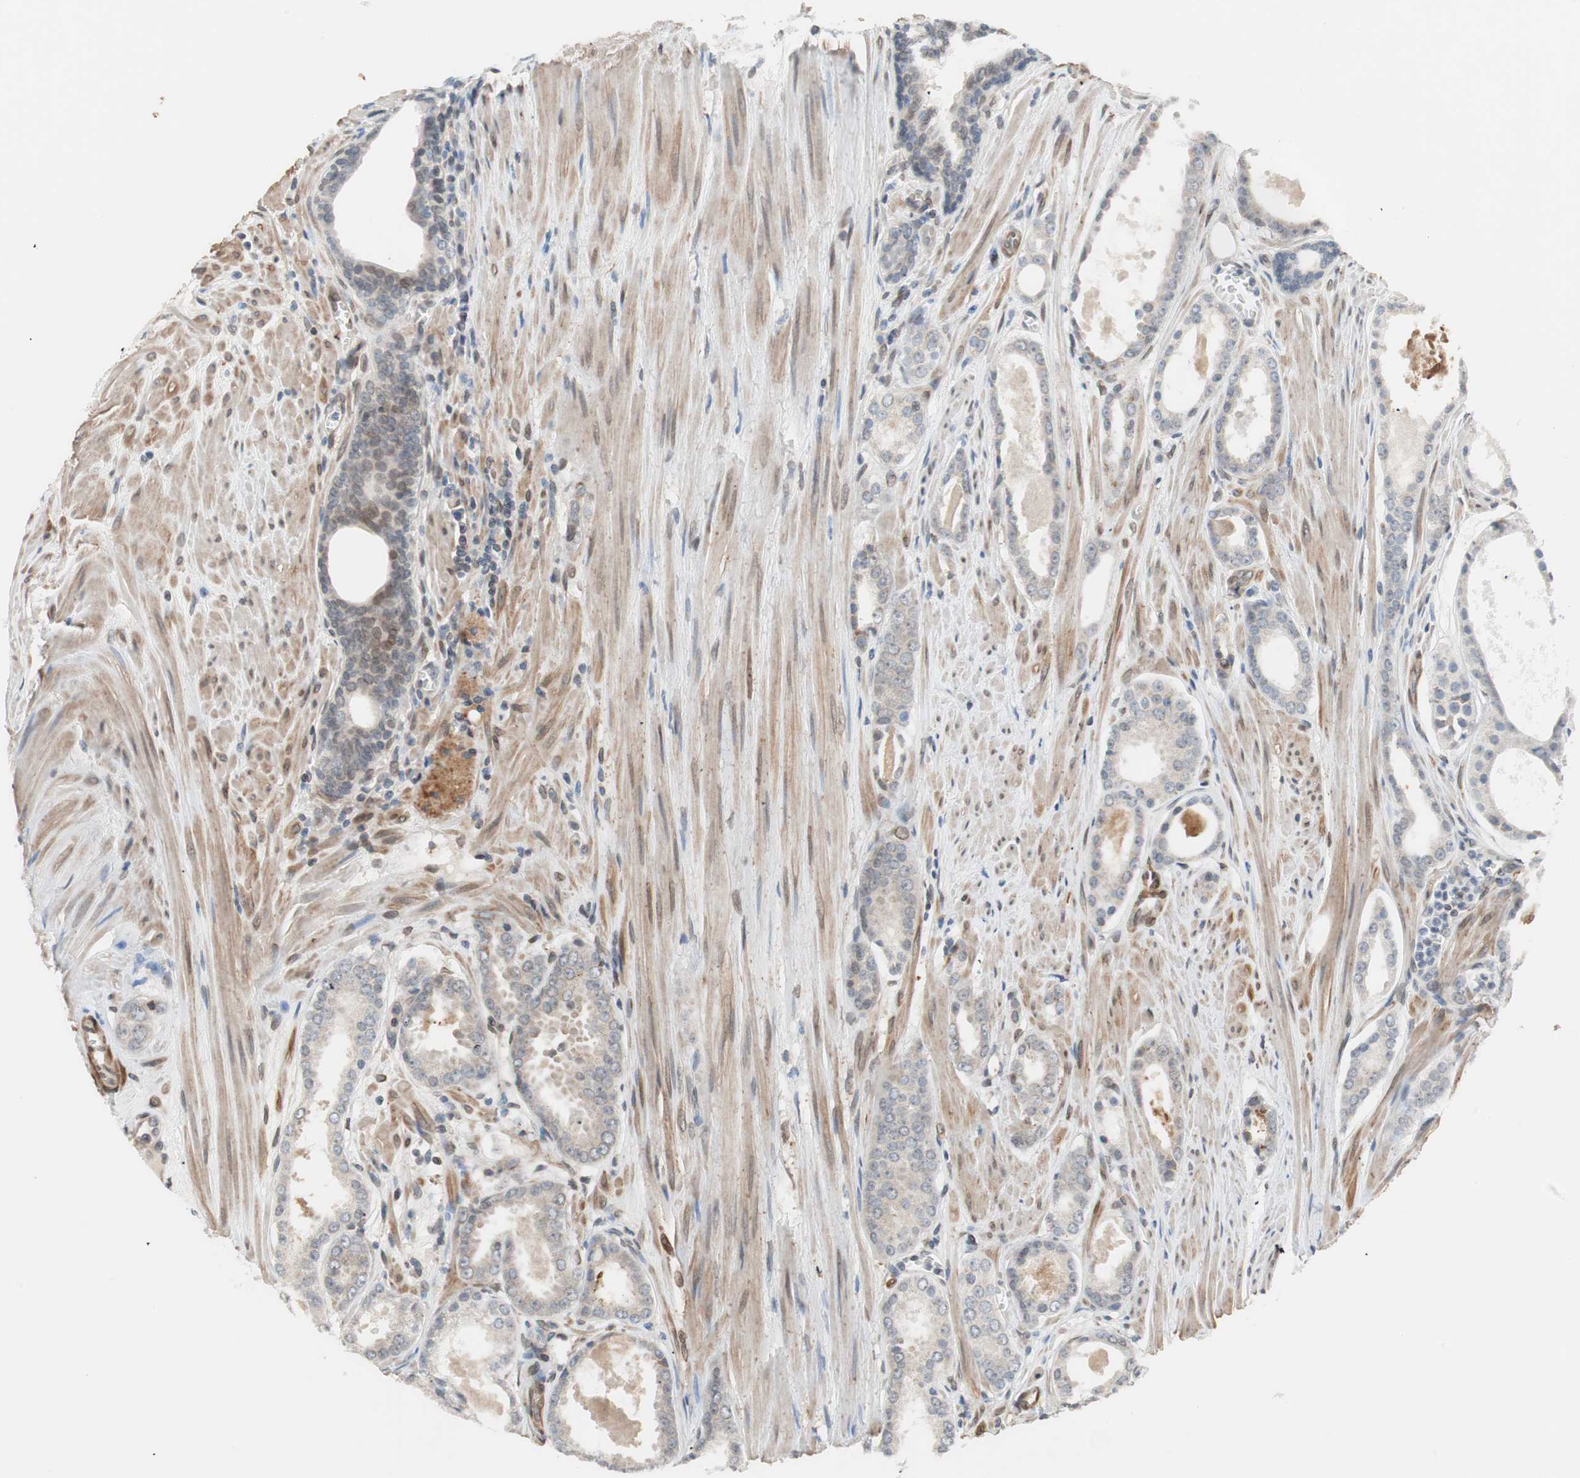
{"staining": {"intensity": "weak", "quantity": "<25%", "location": "cytoplasmic/membranous"}, "tissue": "prostate cancer", "cell_type": "Tumor cells", "image_type": "cancer", "snomed": [{"axis": "morphology", "description": "Adenocarcinoma, Low grade"}, {"axis": "topography", "description": "Prostate"}], "caption": "This is a micrograph of immunohistochemistry staining of prostate cancer, which shows no expression in tumor cells.", "gene": "ARNT2", "patient": {"sex": "male", "age": 57}}